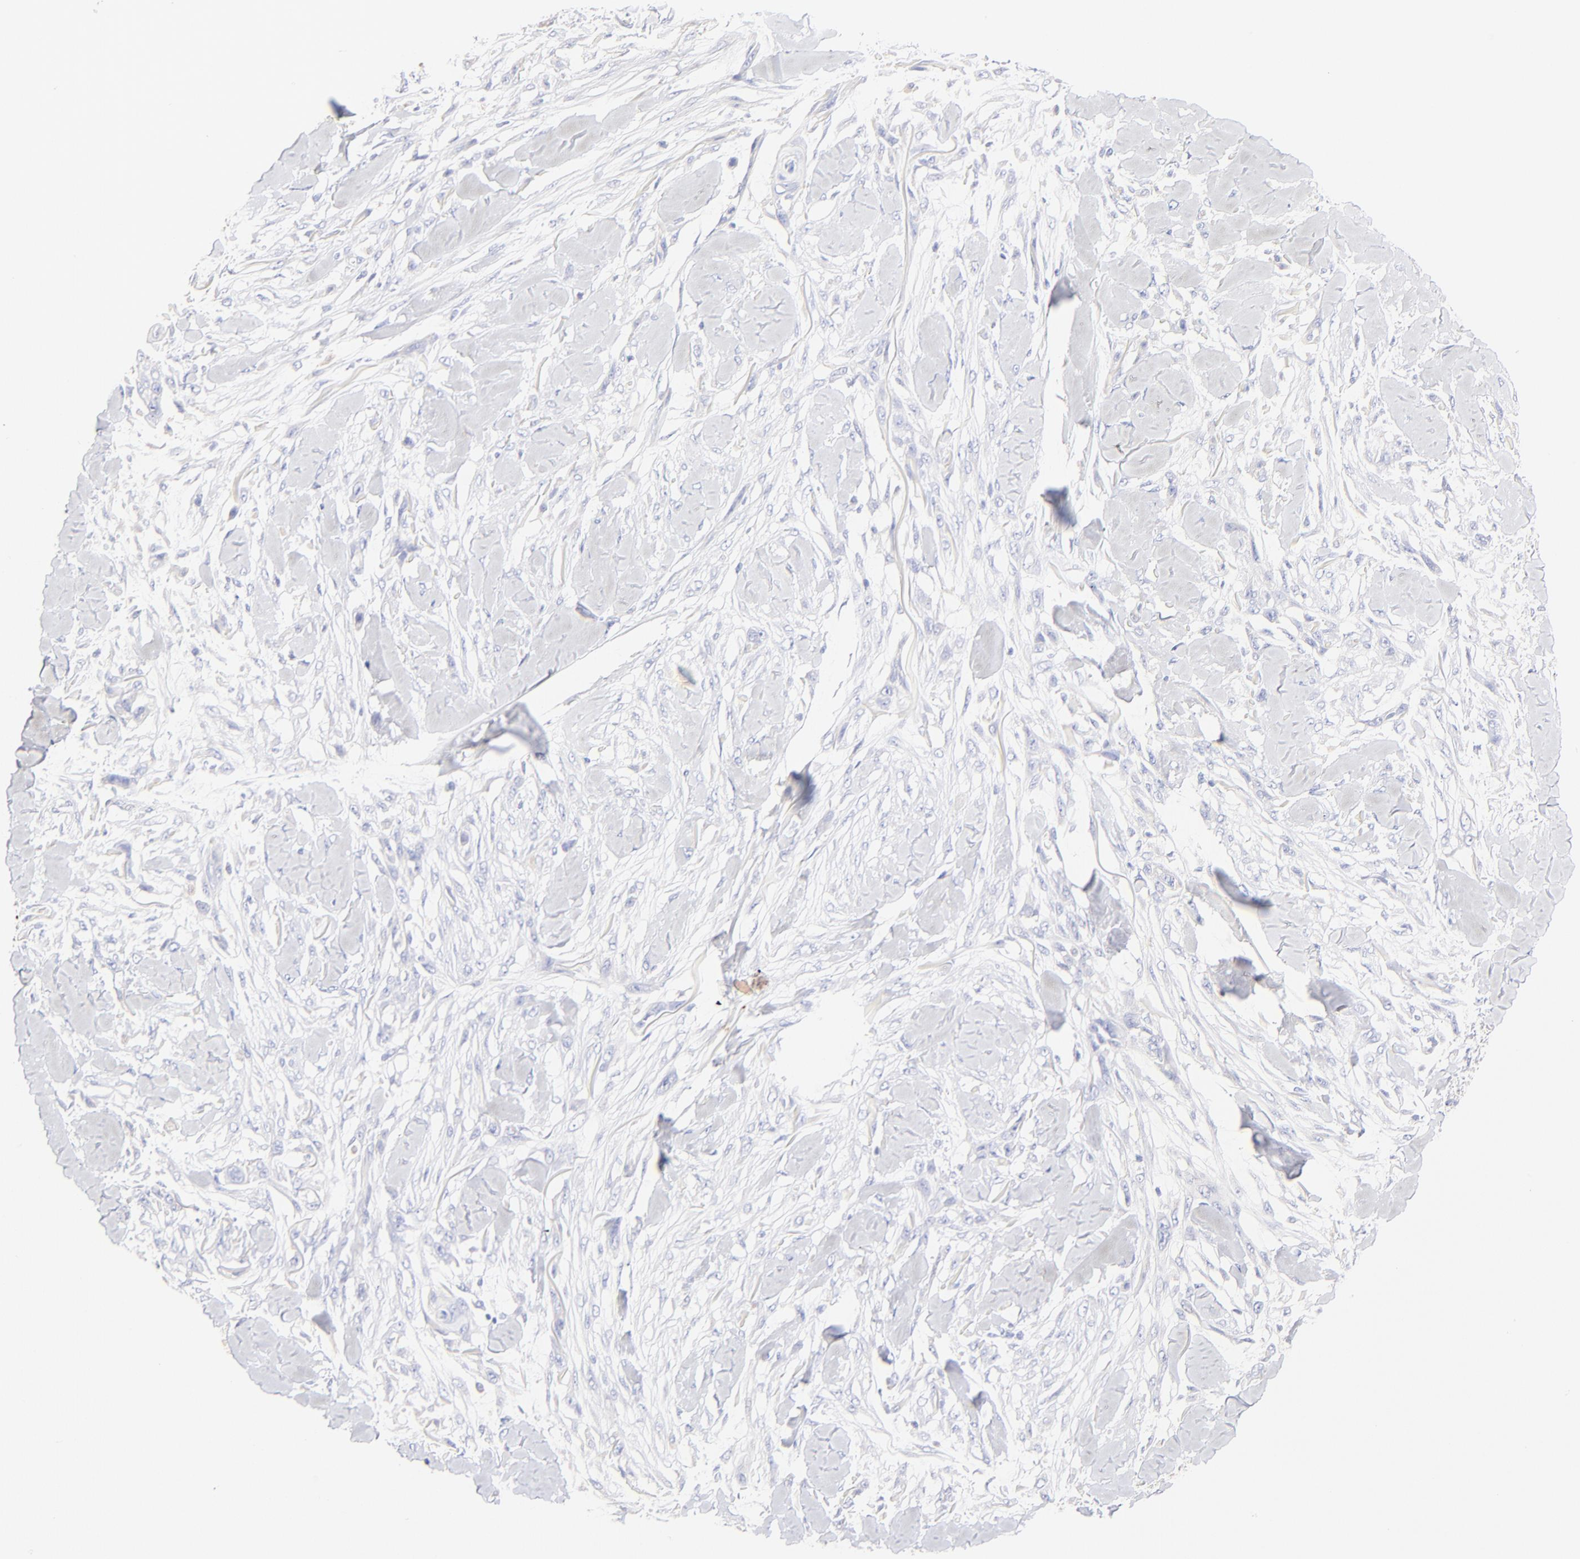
{"staining": {"intensity": "negative", "quantity": "none", "location": "none"}, "tissue": "skin cancer", "cell_type": "Tumor cells", "image_type": "cancer", "snomed": [{"axis": "morphology", "description": "Squamous cell carcinoma, NOS"}, {"axis": "topography", "description": "Skin"}], "caption": "This is an immunohistochemistry image of skin cancer. There is no expression in tumor cells.", "gene": "ASB9", "patient": {"sex": "female", "age": 59}}